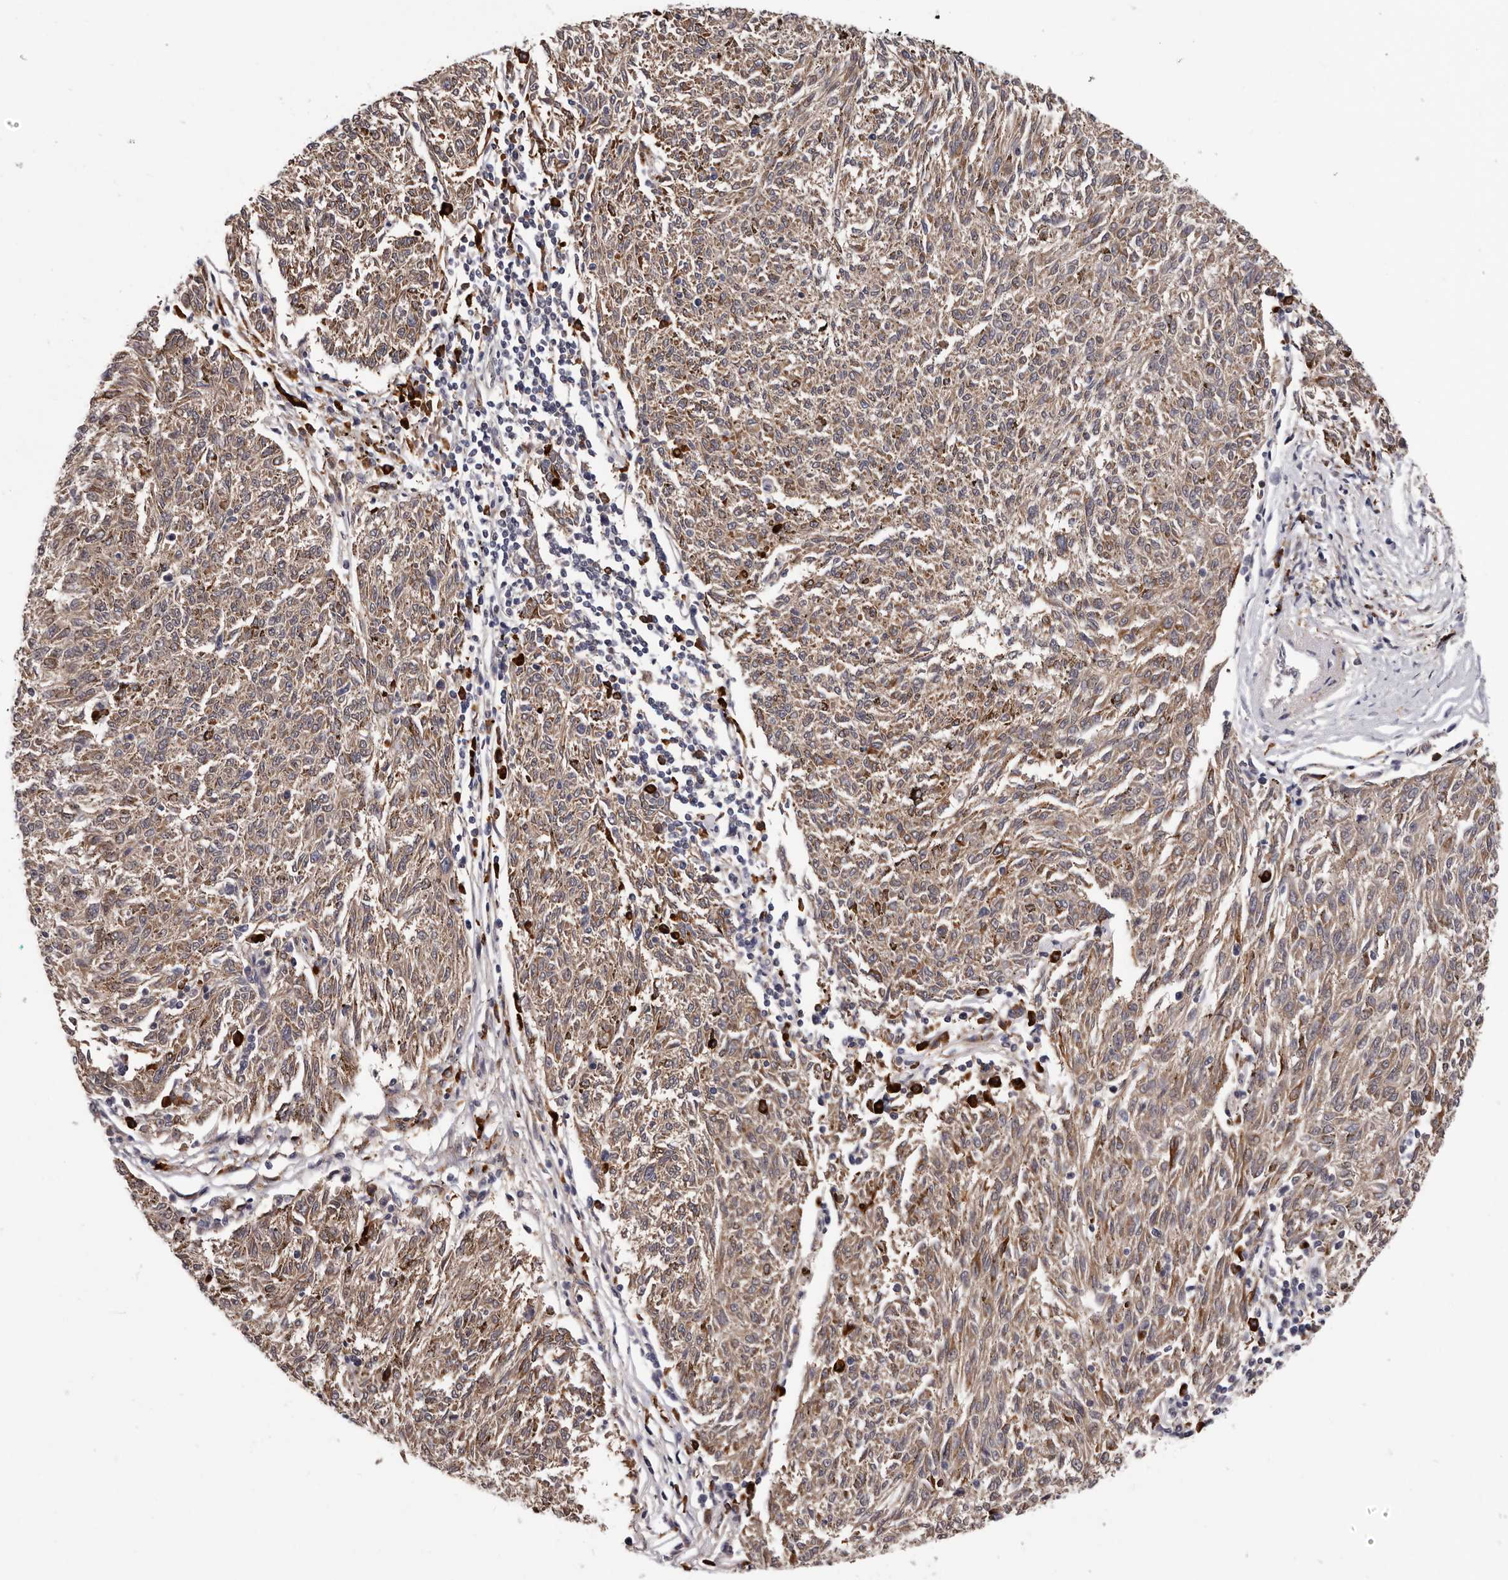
{"staining": {"intensity": "moderate", "quantity": ">75%", "location": "cytoplasmic/membranous"}, "tissue": "melanoma", "cell_type": "Tumor cells", "image_type": "cancer", "snomed": [{"axis": "morphology", "description": "Malignant melanoma, NOS"}, {"axis": "topography", "description": "Skin"}], "caption": "The photomicrograph shows immunohistochemical staining of malignant melanoma. There is moderate cytoplasmic/membranous staining is present in about >75% of tumor cells. (Brightfield microscopy of DAB IHC at high magnification).", "gene": "MED8", "patient": {"sex": "female", "age": 72}}